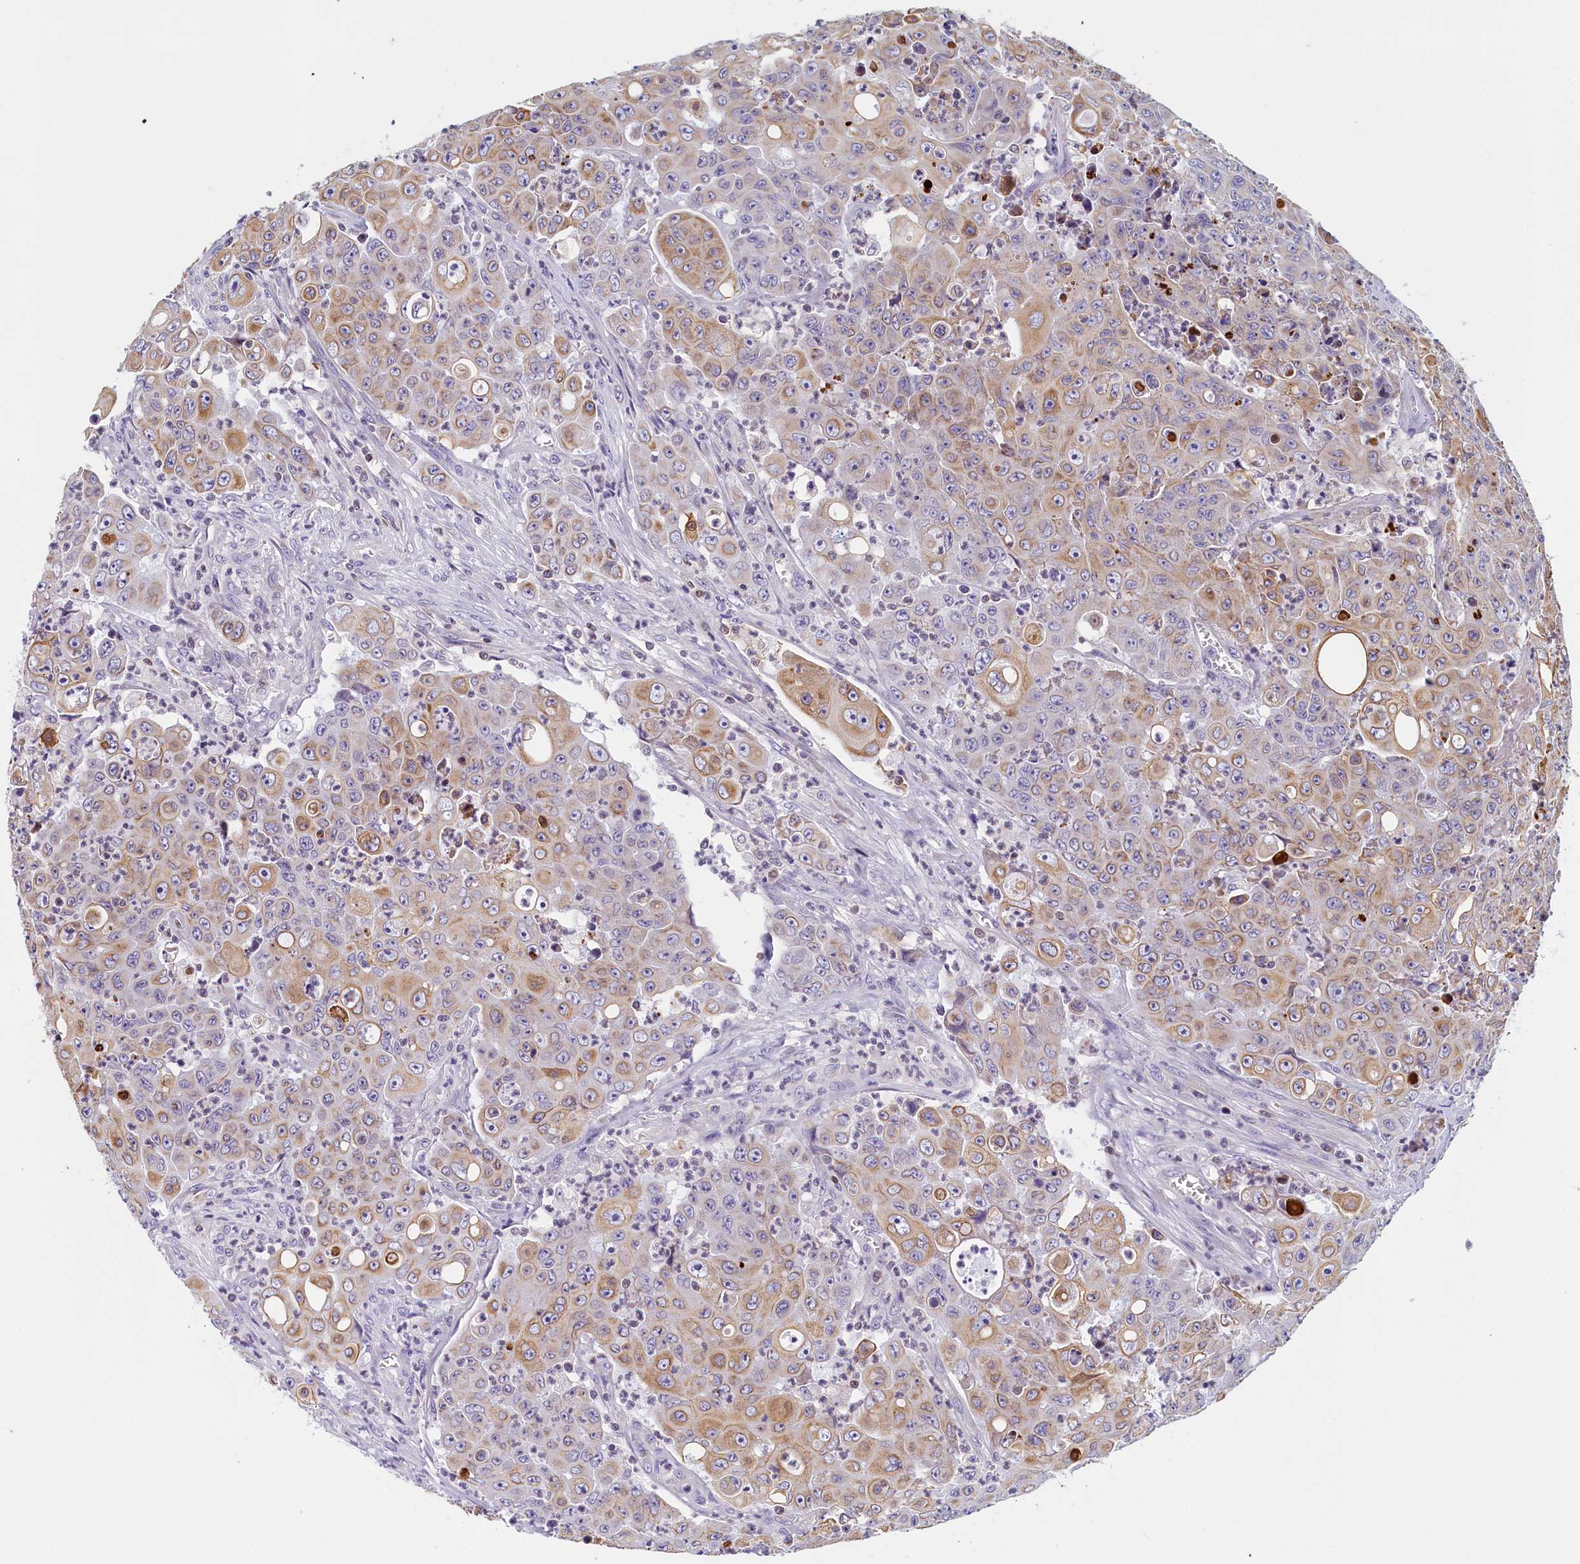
{"staining": {"intensity": "weak", "quantity": ">75%", "location": "cytoplasmic/membranous"}, "tissue": "colorectal cancer", "cell_type": "Tumor cells", "image_type": "cancer", "snomed": [{"axis": "morphology", "description": "Adenocarcinoma, NOS"}, {"axis": "topography", "description": "Colon"}], "caption": "Colorectal cancer (adenocarcinoma) stained with IHC exhibits weak cytoplasmic/membranous expression in approximately >75% of tumor cells. (Stains: DAB (3,3'-diaminobenzidine) in brown, nuclei in blue, Microscopy: brightfield microscopy at high magnification).", "gene": "TRAF3IP3", "patient": {"sex": "male", "age": 51}}